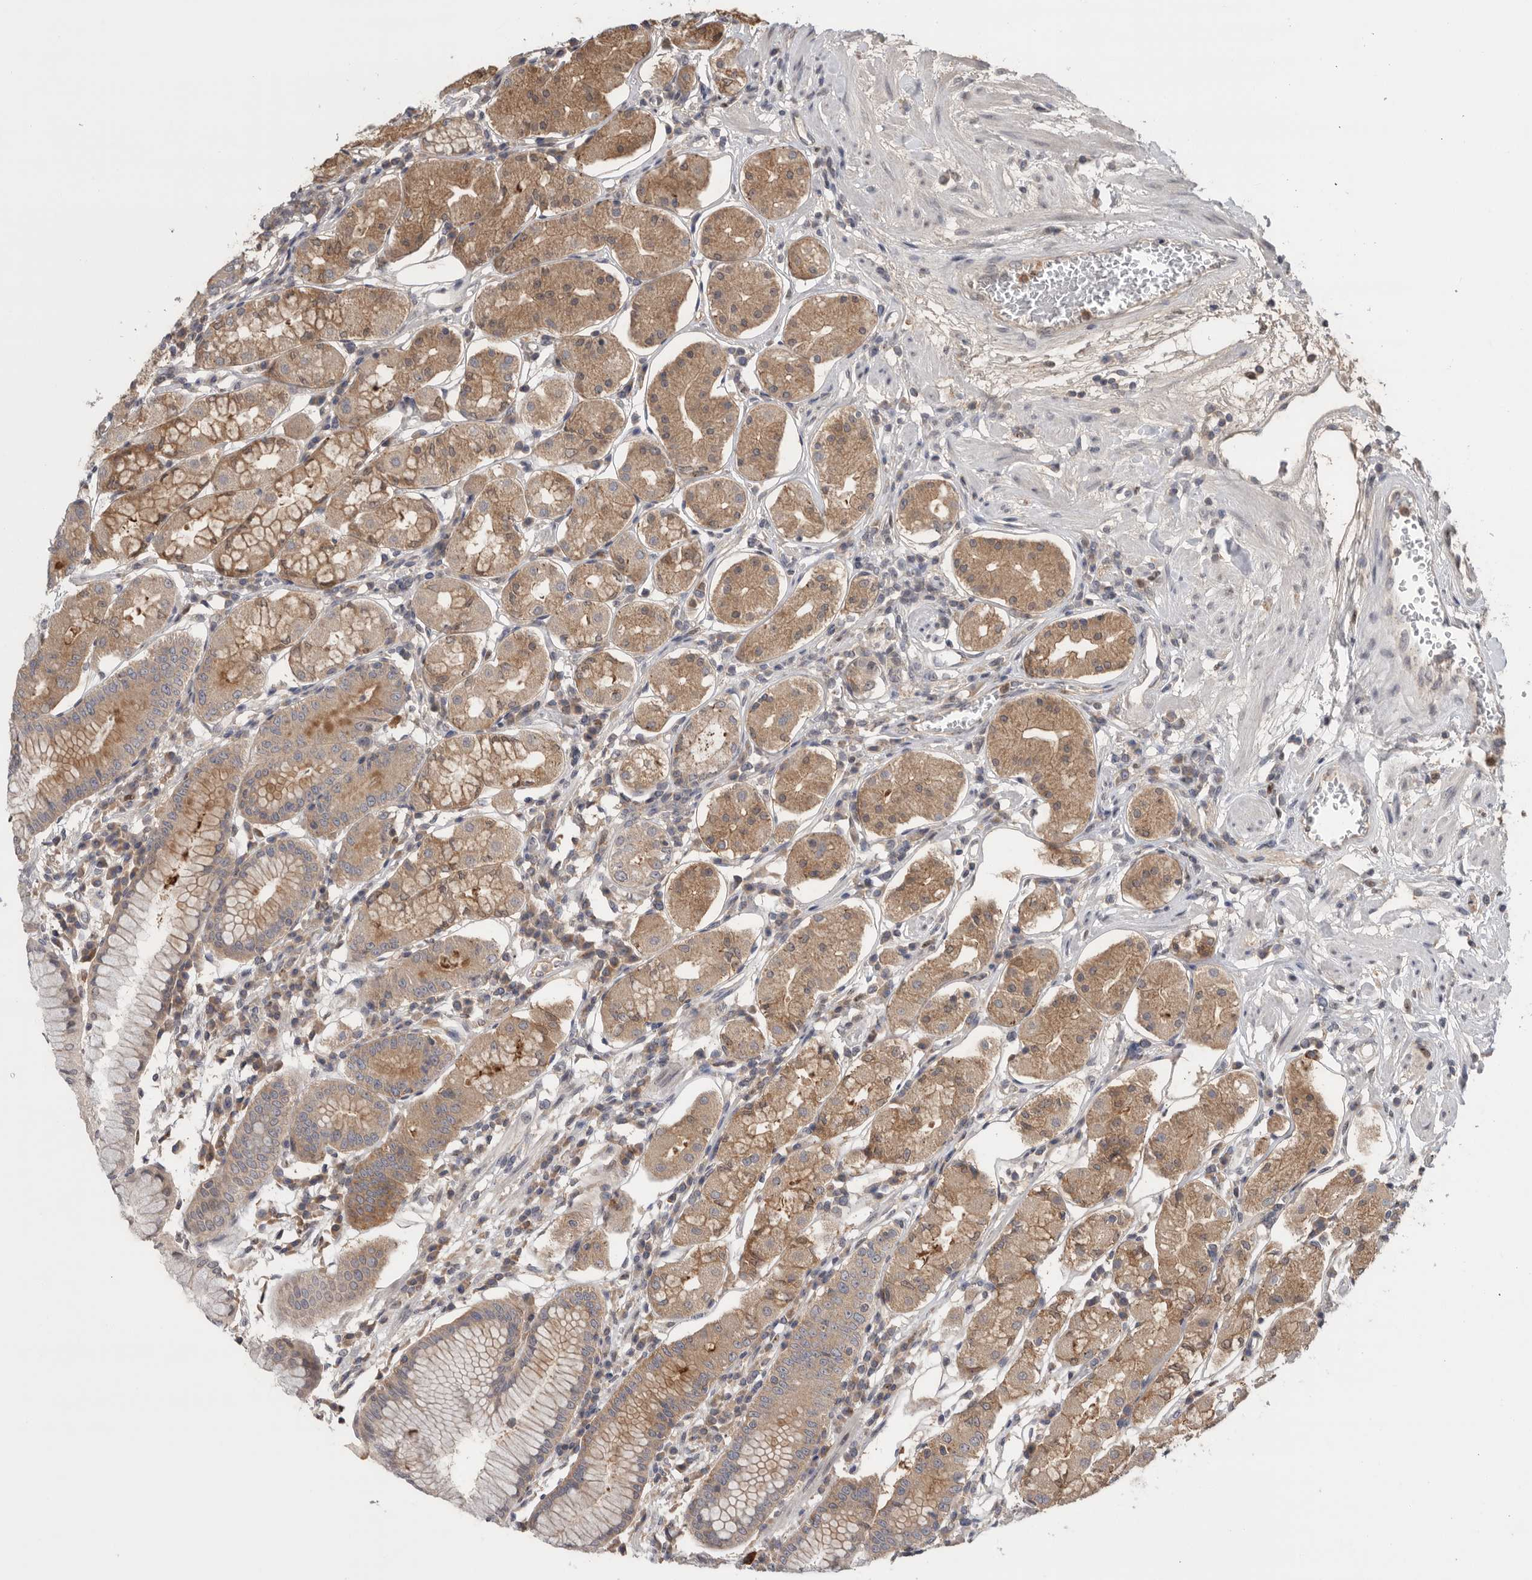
{"staining": {"intensity": "moderate", "quantity": "25%-75%", "location": "cytoplasmic/membranous"}, "tissue": "stomach", "cell_type": "Glandular cells", "image_type": "normal", "snomed": [{"axis": "morphology", "description": "Normal tissue, NOS"}, {"axis": "topography", "description": "Stomach"}, {"axis": "topography", "description": "Stomach, lower"}], "caption": "Protein expression analysis of normal stomach reveals moderate cytoplasmic/membranous positivity in approximately 25%-75% of glandular cells. The staining was performed using DAB (3,3'-diaminobenzidine) to visualize the protein expression in brown, while the nuclei were stained in blue with hematoxylin (Magnification: 20x).", "gene": "KLK5", "patient": {"sex": "female", "age": 56}}